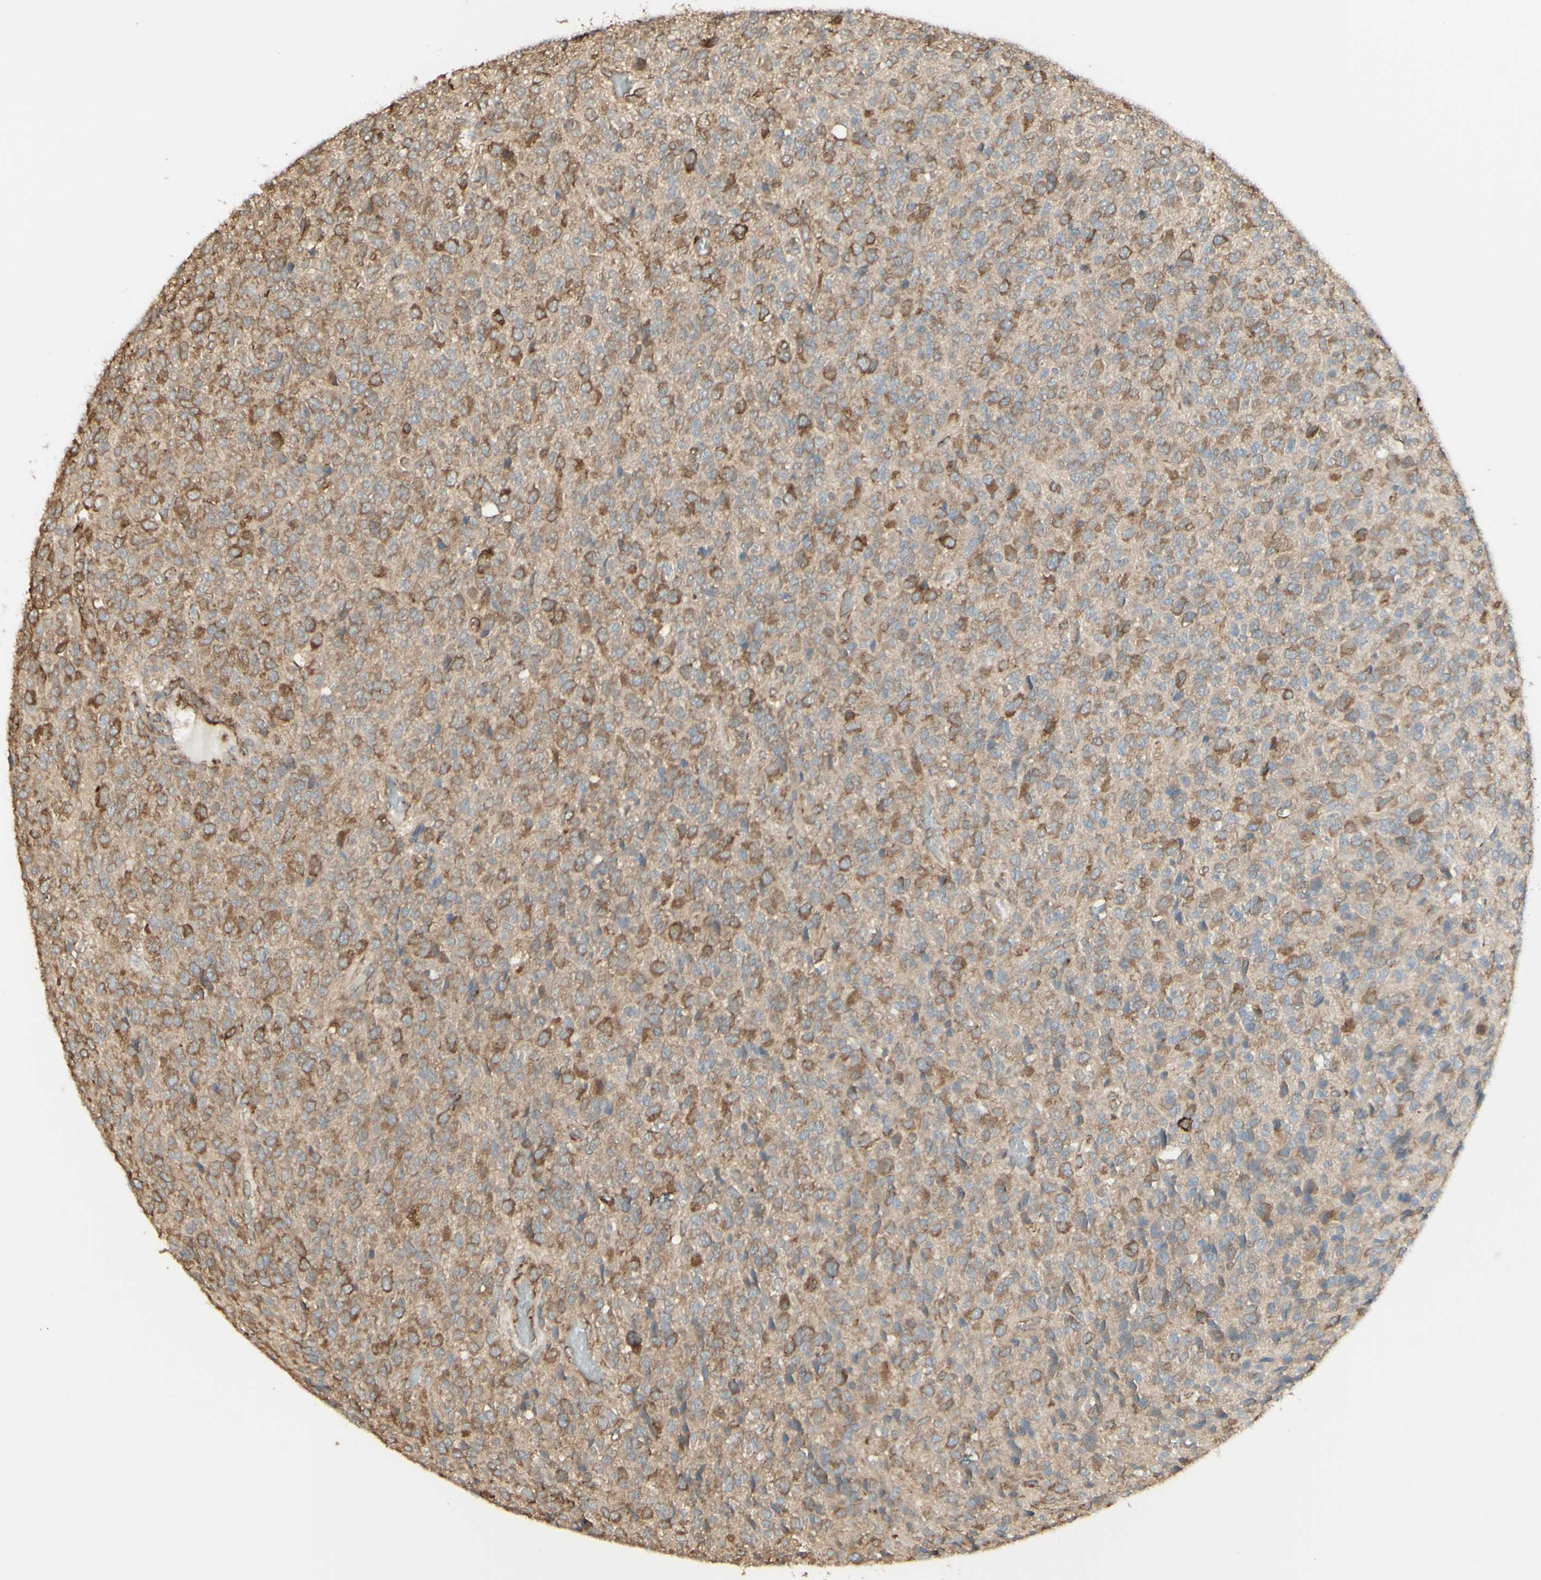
{"staining": {"intensity": "moderate", "quantity": "25%-75%", "location": "cytoplasmic/membranous"}, "tissue": "glioma", "cell_type": "Tumor cells", "image_type": "cancer", "snomed": [{"axis": "morphology", "description": "Glioma, malignant, High grade"}, {"axis": "topography", "description": "pancreas cauda"}], "caption": "Immunohistochemical staining of malignant high-grade glioma shows medium levels of moderate cytoplasmic/membranous staining in about 25%-75% of tumor cells. (IHC, brightfield microscopy, high magnification).", "gene": "EEF1B2", "patient": {"sex": "male", "age": 60}}